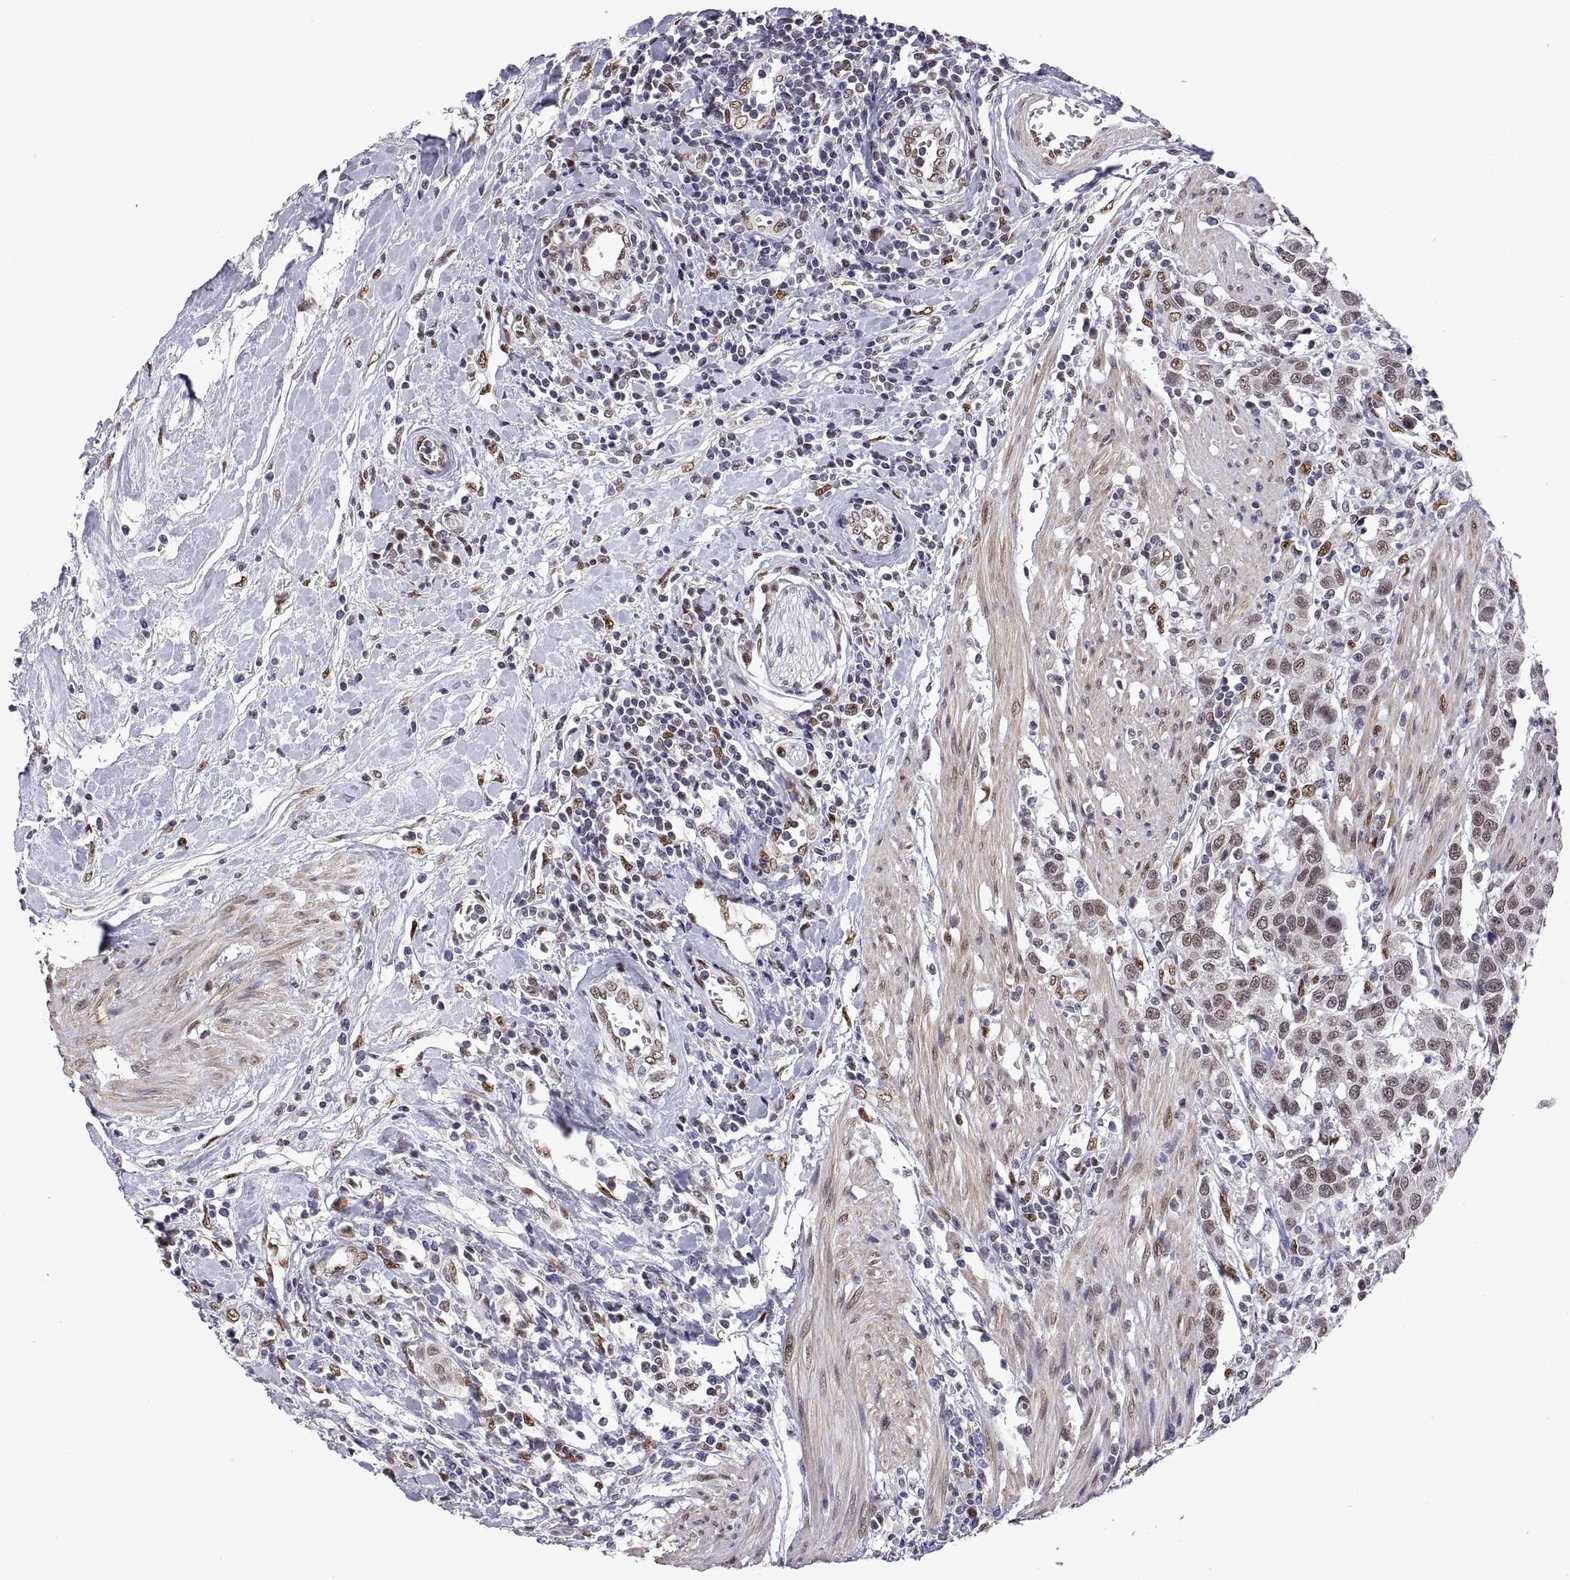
{"staining": {"intensity": "weak", "quantity": "25%-75%", "location": "nuclear"}, "tissue": "urothelial cancer", "cell_type": "Tumor cells", "image_type": "cancer", "snomed": [{"axis": "morphology", "description": "Urothelial carcinoma, High grade"}, {"axis": "topography", "description": "Urinary bladder"}], "caption": "Tumor cells demonstrate low levels of weak nuclear expression in about 25%-75% of cells in urothelial cancer.", "gene": "NR4A1", "patient": {"sex": "female", "age": 58}}